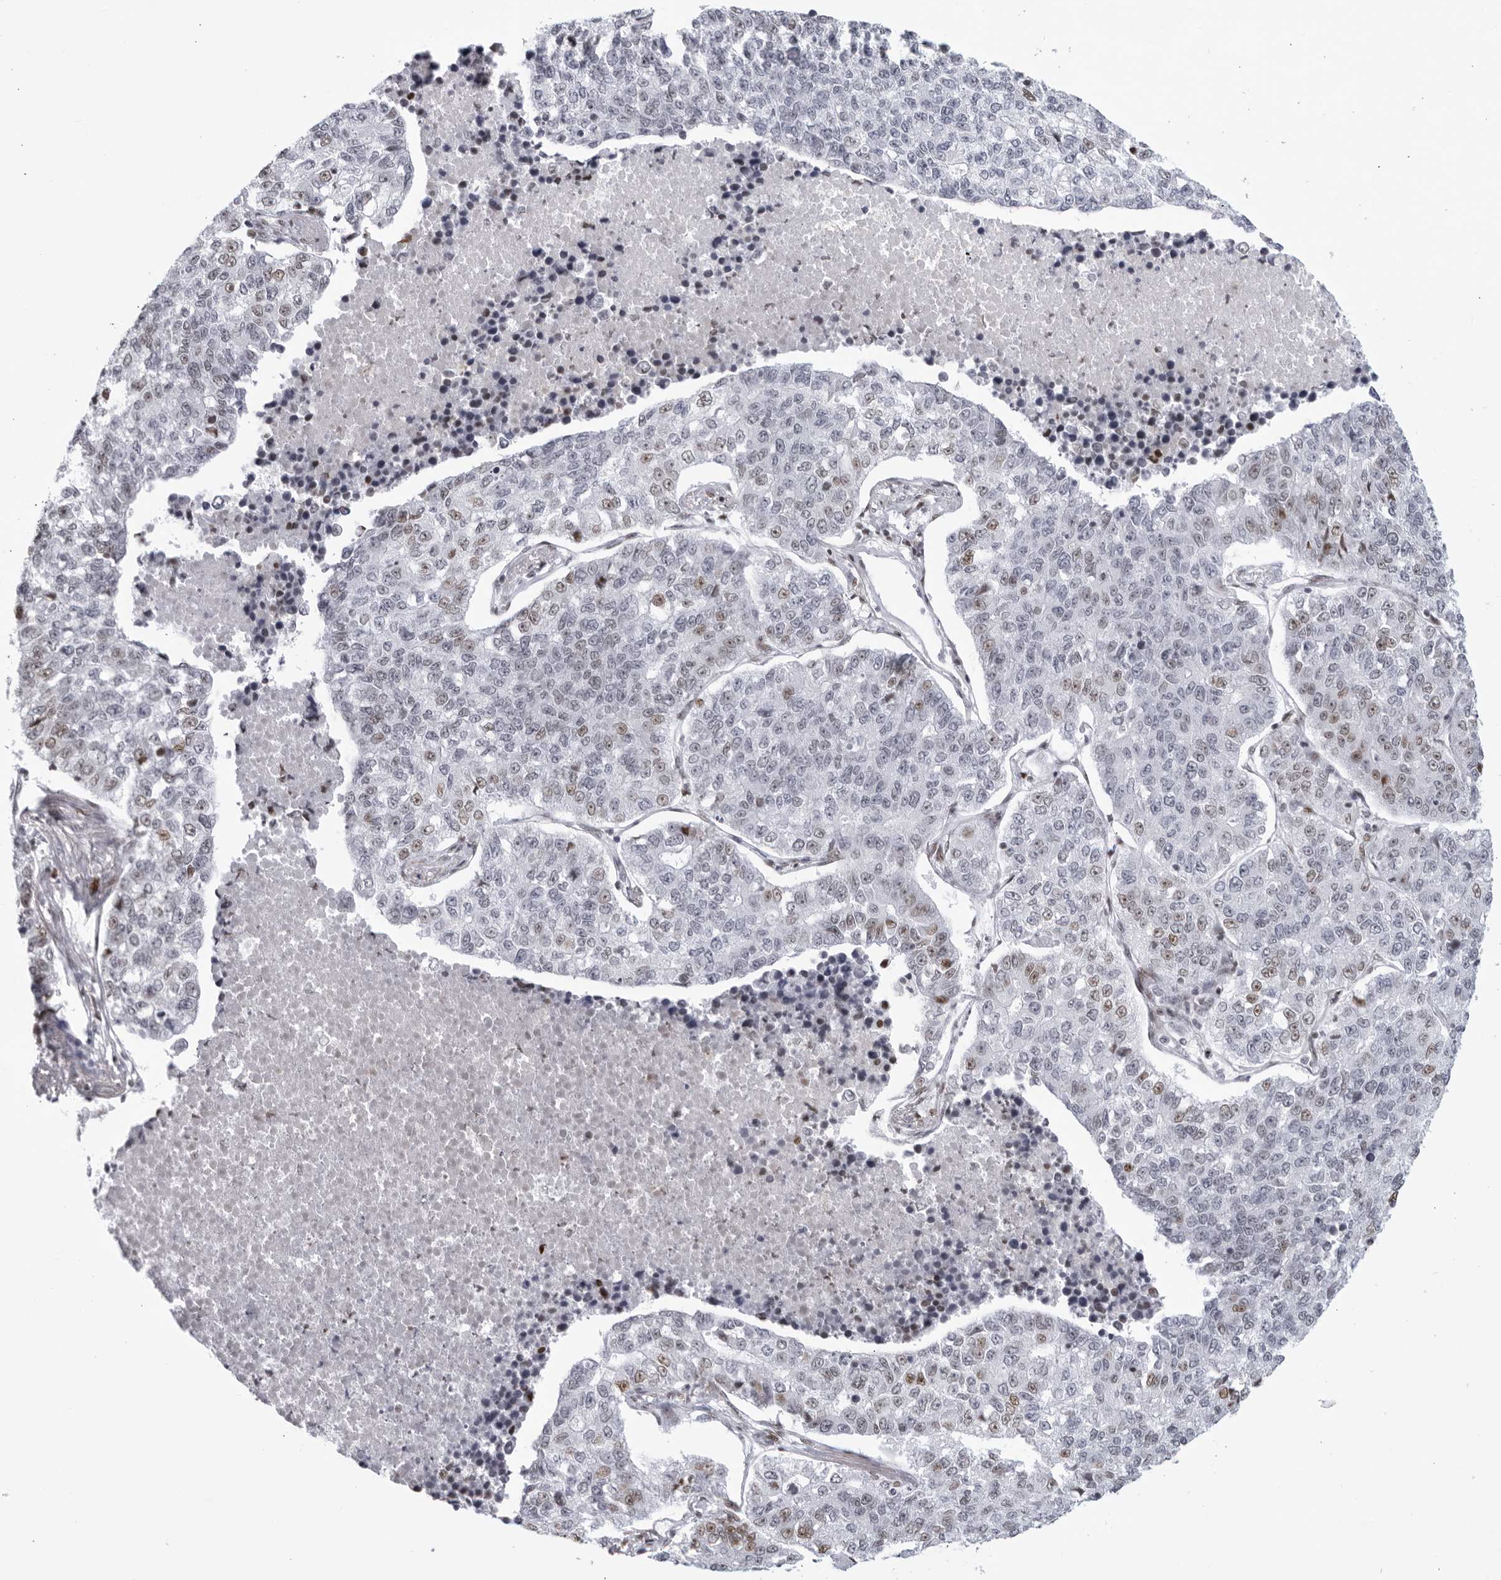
{"staining": {"intensity": "moderate", "quantity": "<25%", "location": "nuclear"}, "tissue": "lung cancer", "cell_type": "Tumor cells", "image_type": "cancer", "snomed": [{"axis": "morphology", "description": "Adenocarcinoma, NOS"}, {"axis": "topography", "description": "Lung"}], "caption": "Human lung cancer stained with a brown dye demonstrates moderate nuclear positive positivity in about <25% of tumor cells.", "gene": "HP1BP3", "patient": {"sex": "male", "age": 49}}